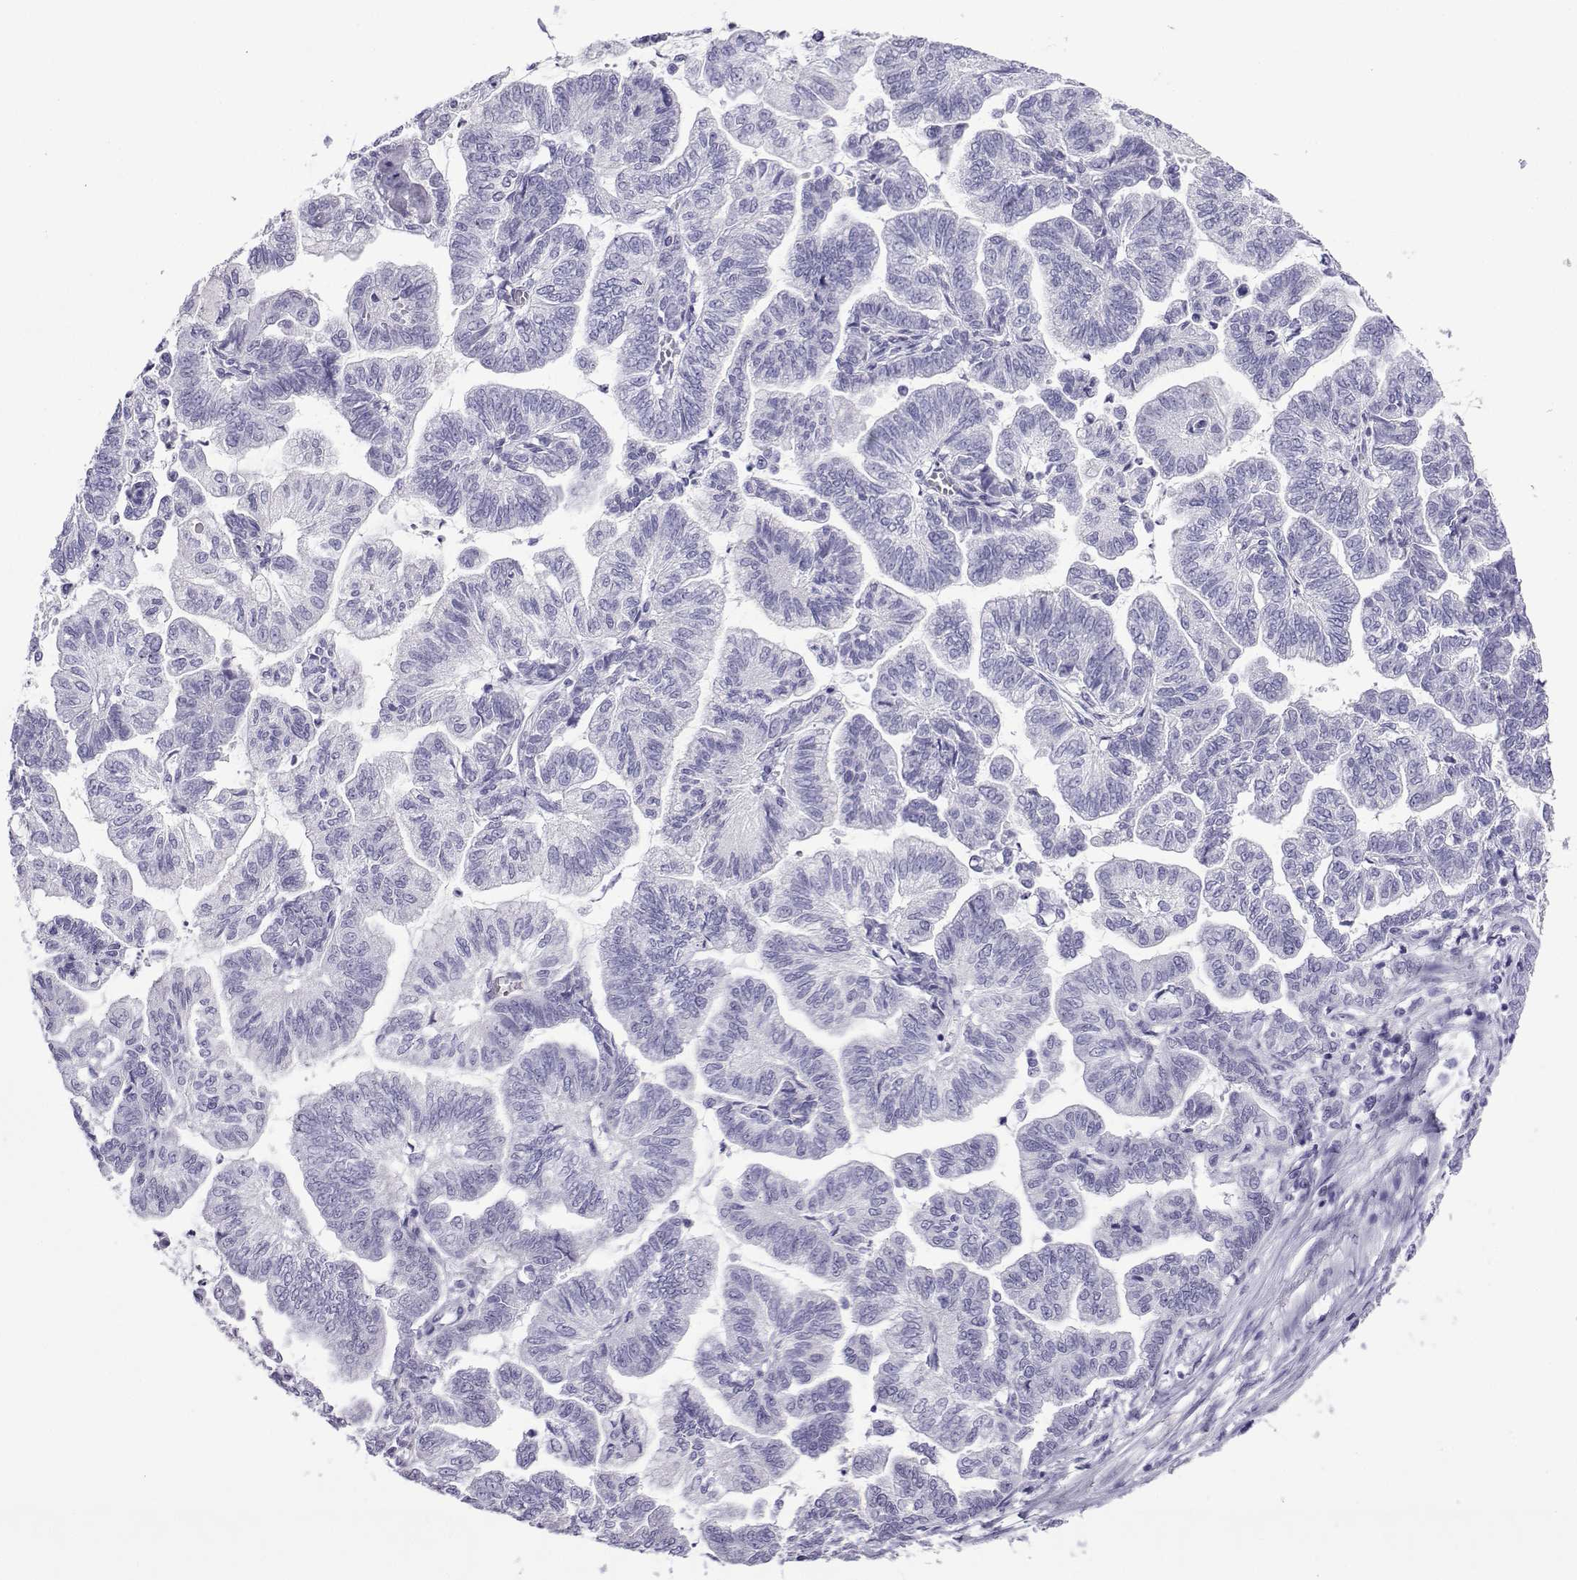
{"staining": {"intensity": "negative", "quantity": "none", "location": "none"}, "tissue": "stomach cancer", "cell_type": "Tumor cells", "image_type": "cancer", "snomed": [{"axis": "morphology", "description": "Adenocarcinoma, NOS"}, {"axis": "topography", "description": "Stomach"}], "caption": "Tumor cells are negative for protein expression in human stomach adenocarcinoma.", "gene": "TRIM46", "patient": {"sex": "male", "age": 83}}